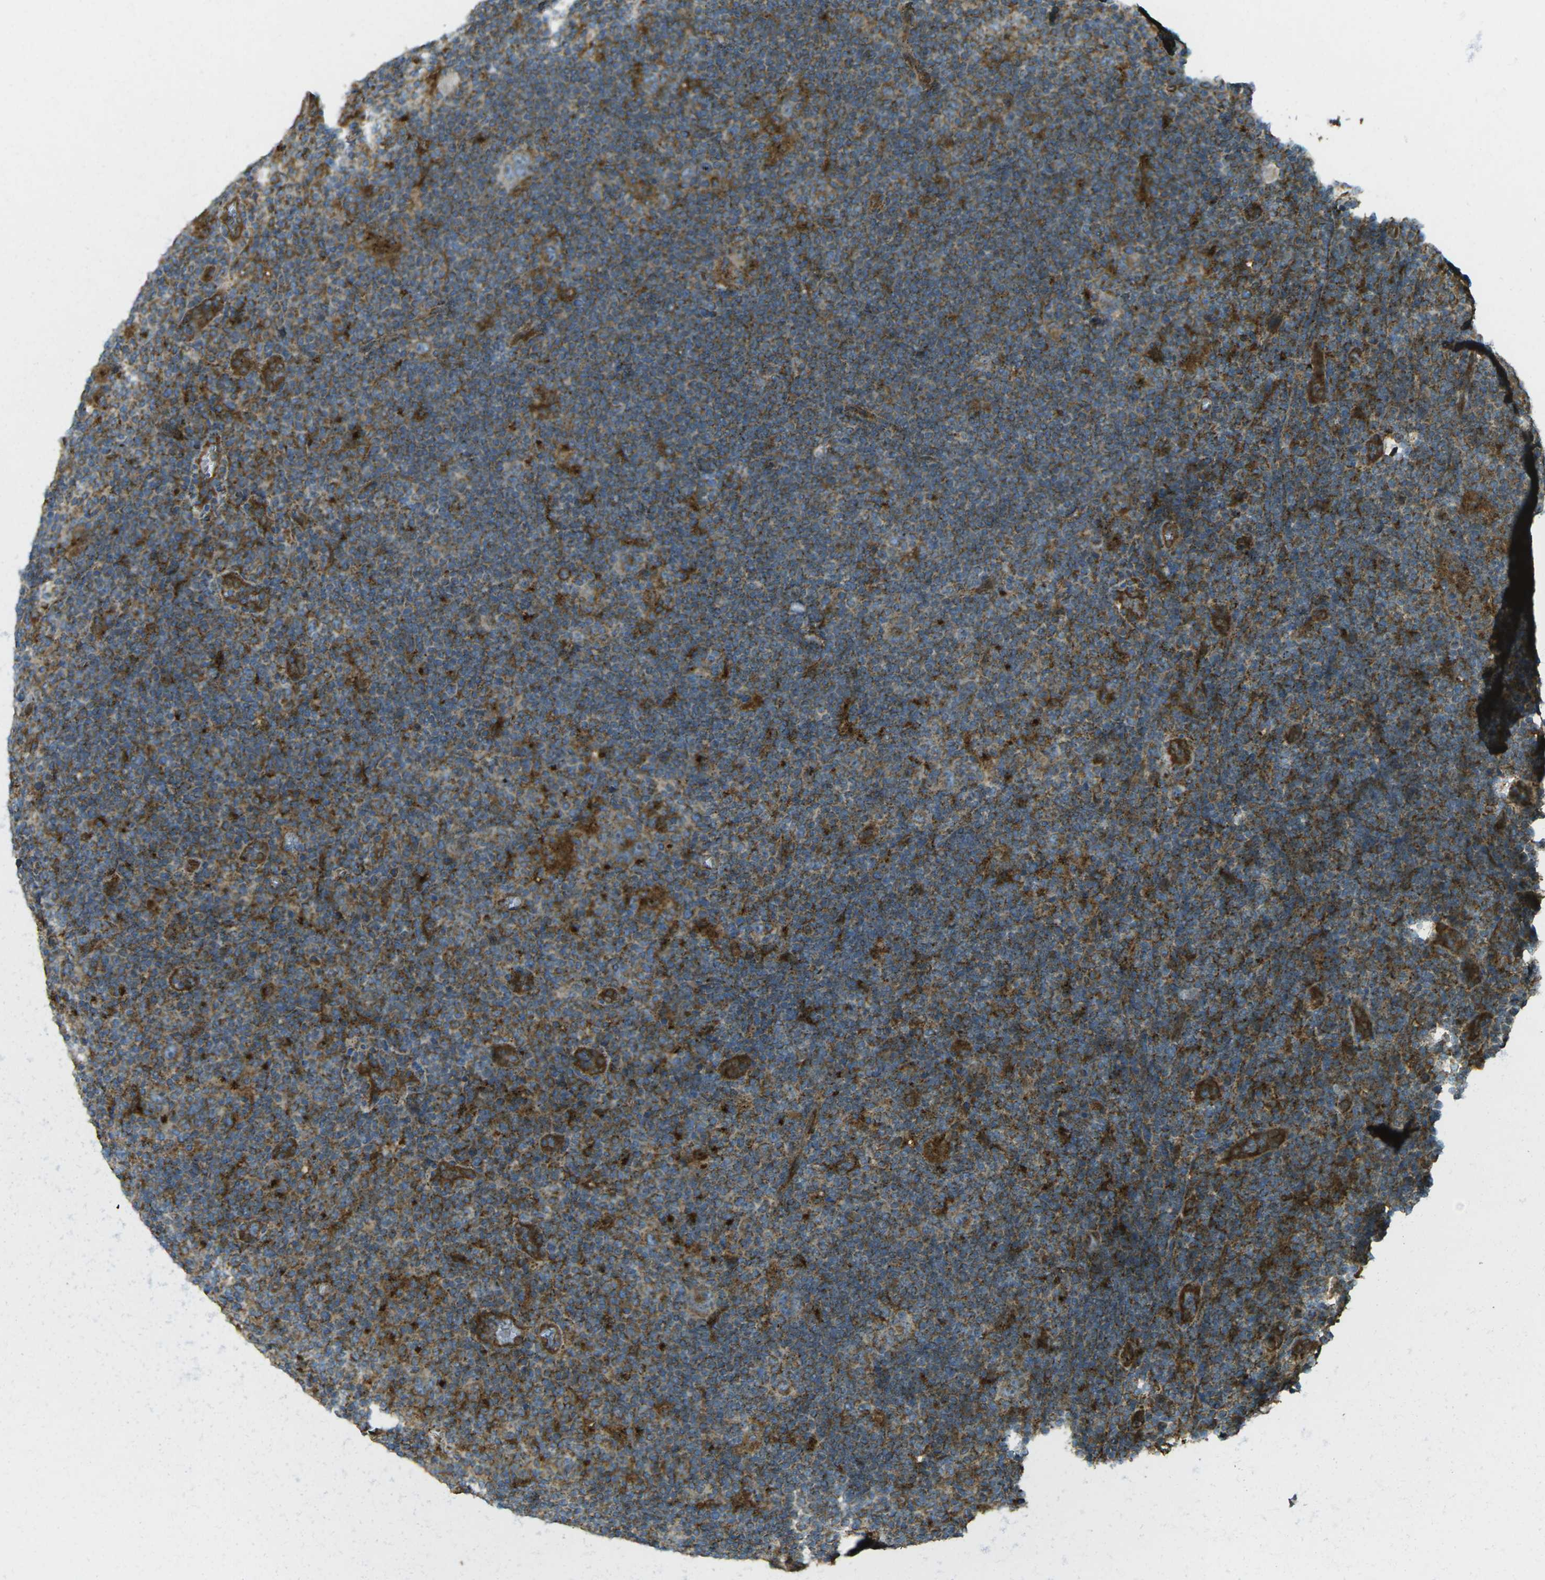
{"staining": {"intensity": "strong", "quantity": "25%-75%", "location": "cytoplasmic/membranous"}, "tissue": "lymphoma", "cell_type": "Tumor cells", "image_type": "cancer", "snomed": [{"axis": "morphology", "description": "Hodgkin's disease, NOS"}, {"axis": "topography", "description": "Lymph node"}], "caption": "Tumor cells display strong cytoplasmic/membranous expression in about 25%-75% of cells in Hodgkin's disease.", "gene": "CHMP3", "patient": {"sex": "female", "age": 57}}